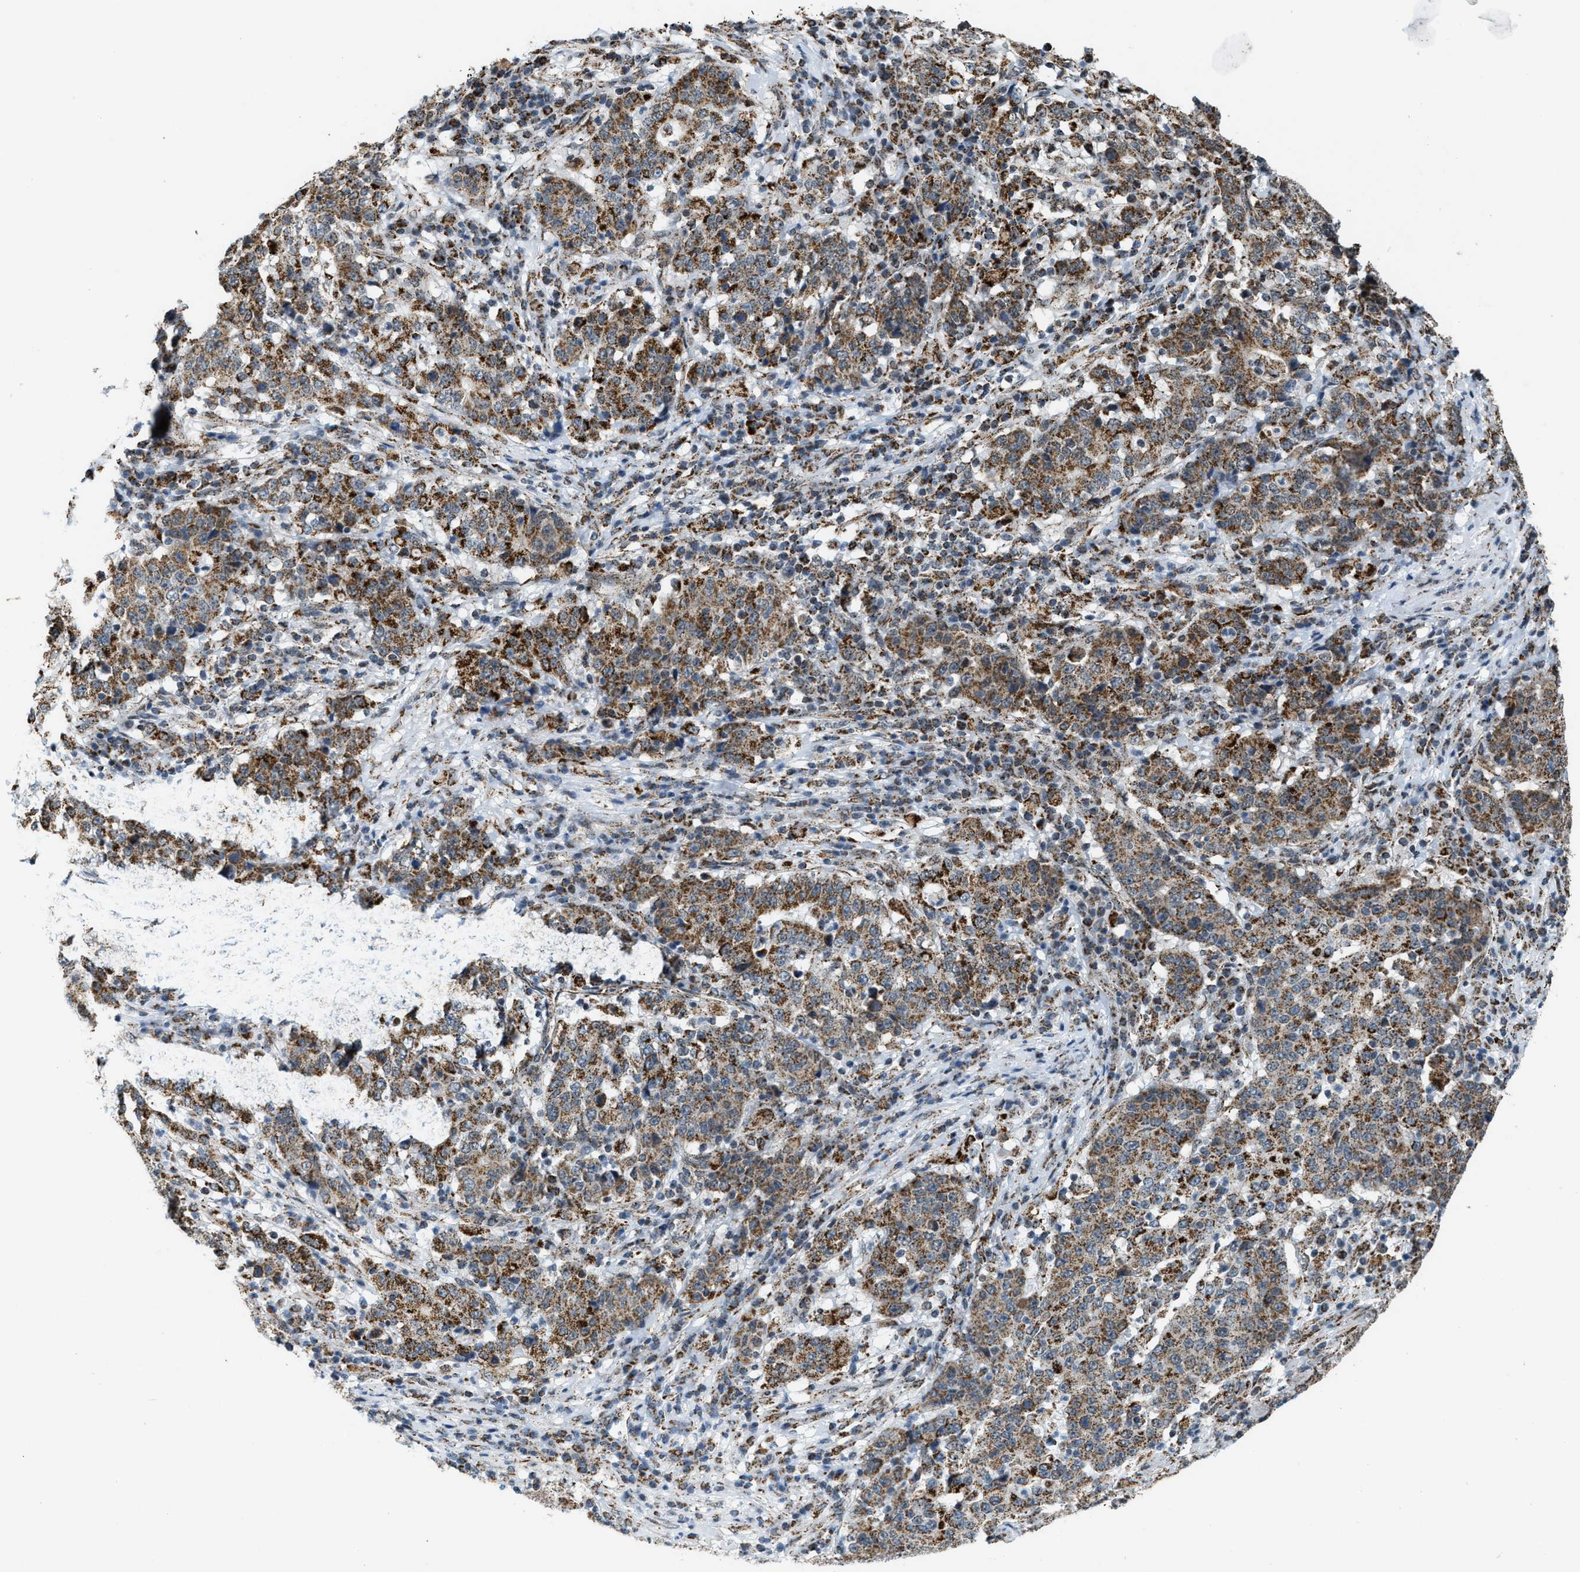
{"staining": {"intensity": "moderate", "quantity": ">75%", "location": "cytoplasmic/membranous"}, "tissue": "stomach cancer", "cell_type": "Tumor cells", "image_type": "cancer", "snomed": [{"axis": "morphology", "description": "Adenocarcinoma, NOS"}, {"axis": "topography", "description": "Stomach"}], "caption": "A brown stain highlights moderate cytoplasmic/membranous positivity of a protein in human stomach adenocarcinoma tumor cells.", "gene": "HIBADH", "patient": {"sex": "male", "age": 59}}